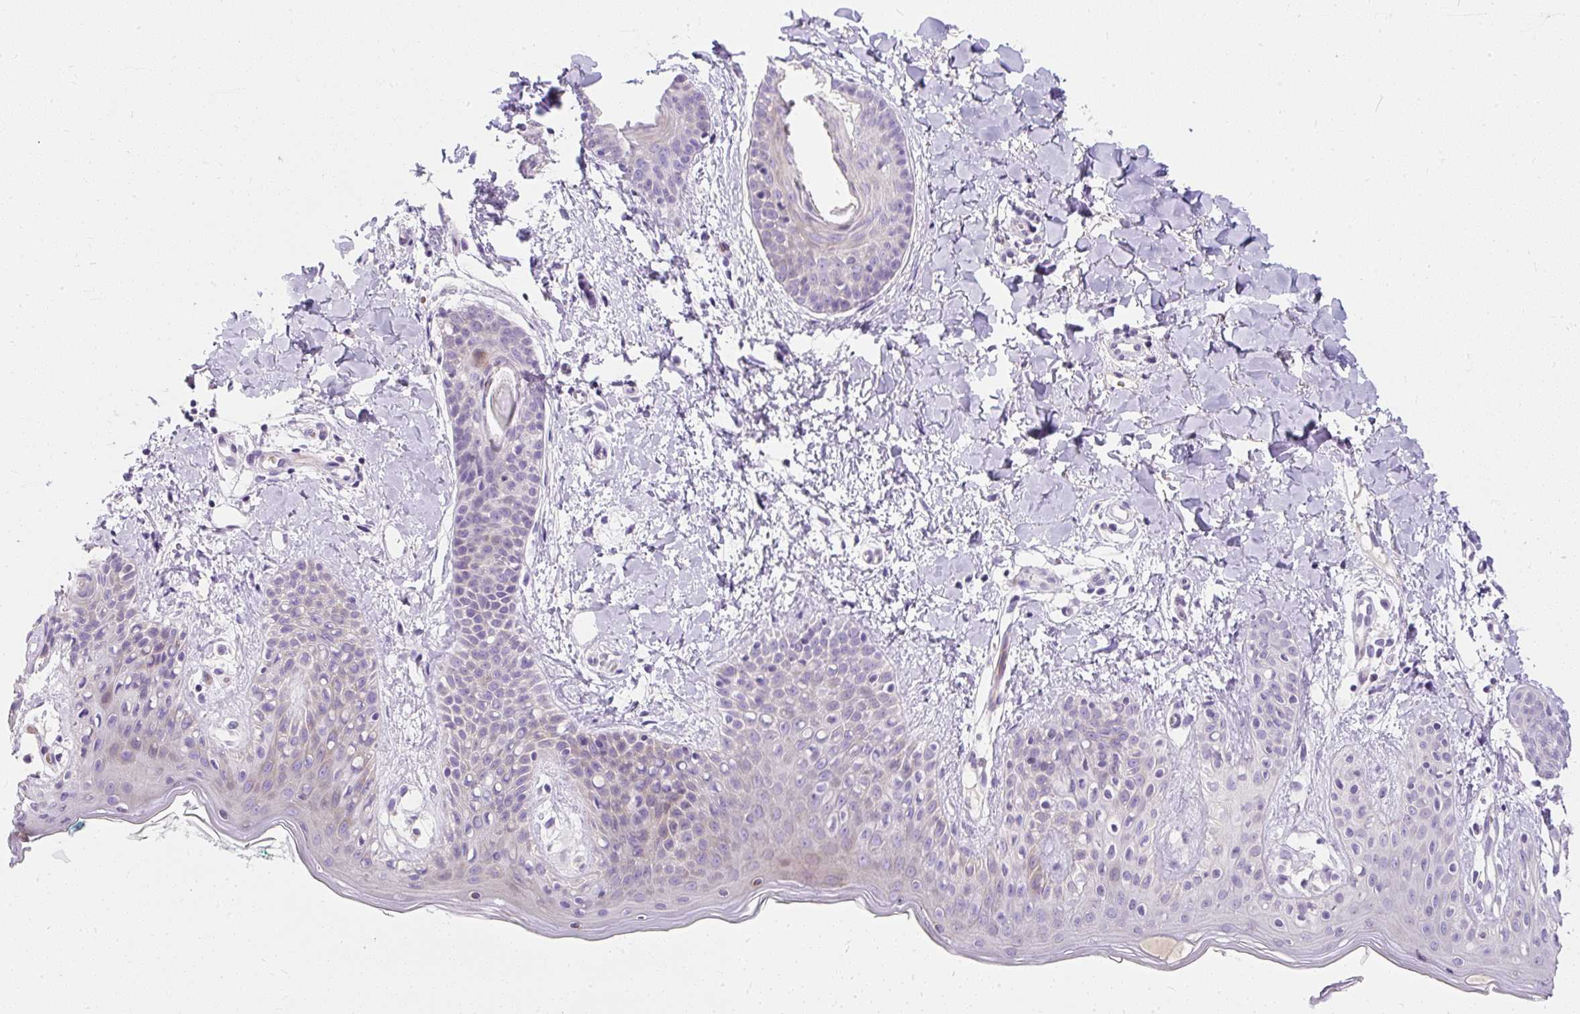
{"staining": {"intensity": "negative", "quantity": "none", "location": "none"}, "tissue": "skin", "cell_type": "Fibroblasts", "image_type": "normal", "snomed": [{"axis": "morphology", "description": "Normal tissue, NOS"}, {"axis": "topography", "description": "Skin"}], "caption": "This is a histopathology image of IHC staining of benign skin, which shows no positivity in fibroblasts. The staining was performed using DAB to visualize the protein expression in brown, while the nuclei were stained in blue with hematoxylin (Magnification: 20x).", "gene": "DTX4", "patient": {"sex": "male", "age": 16}}